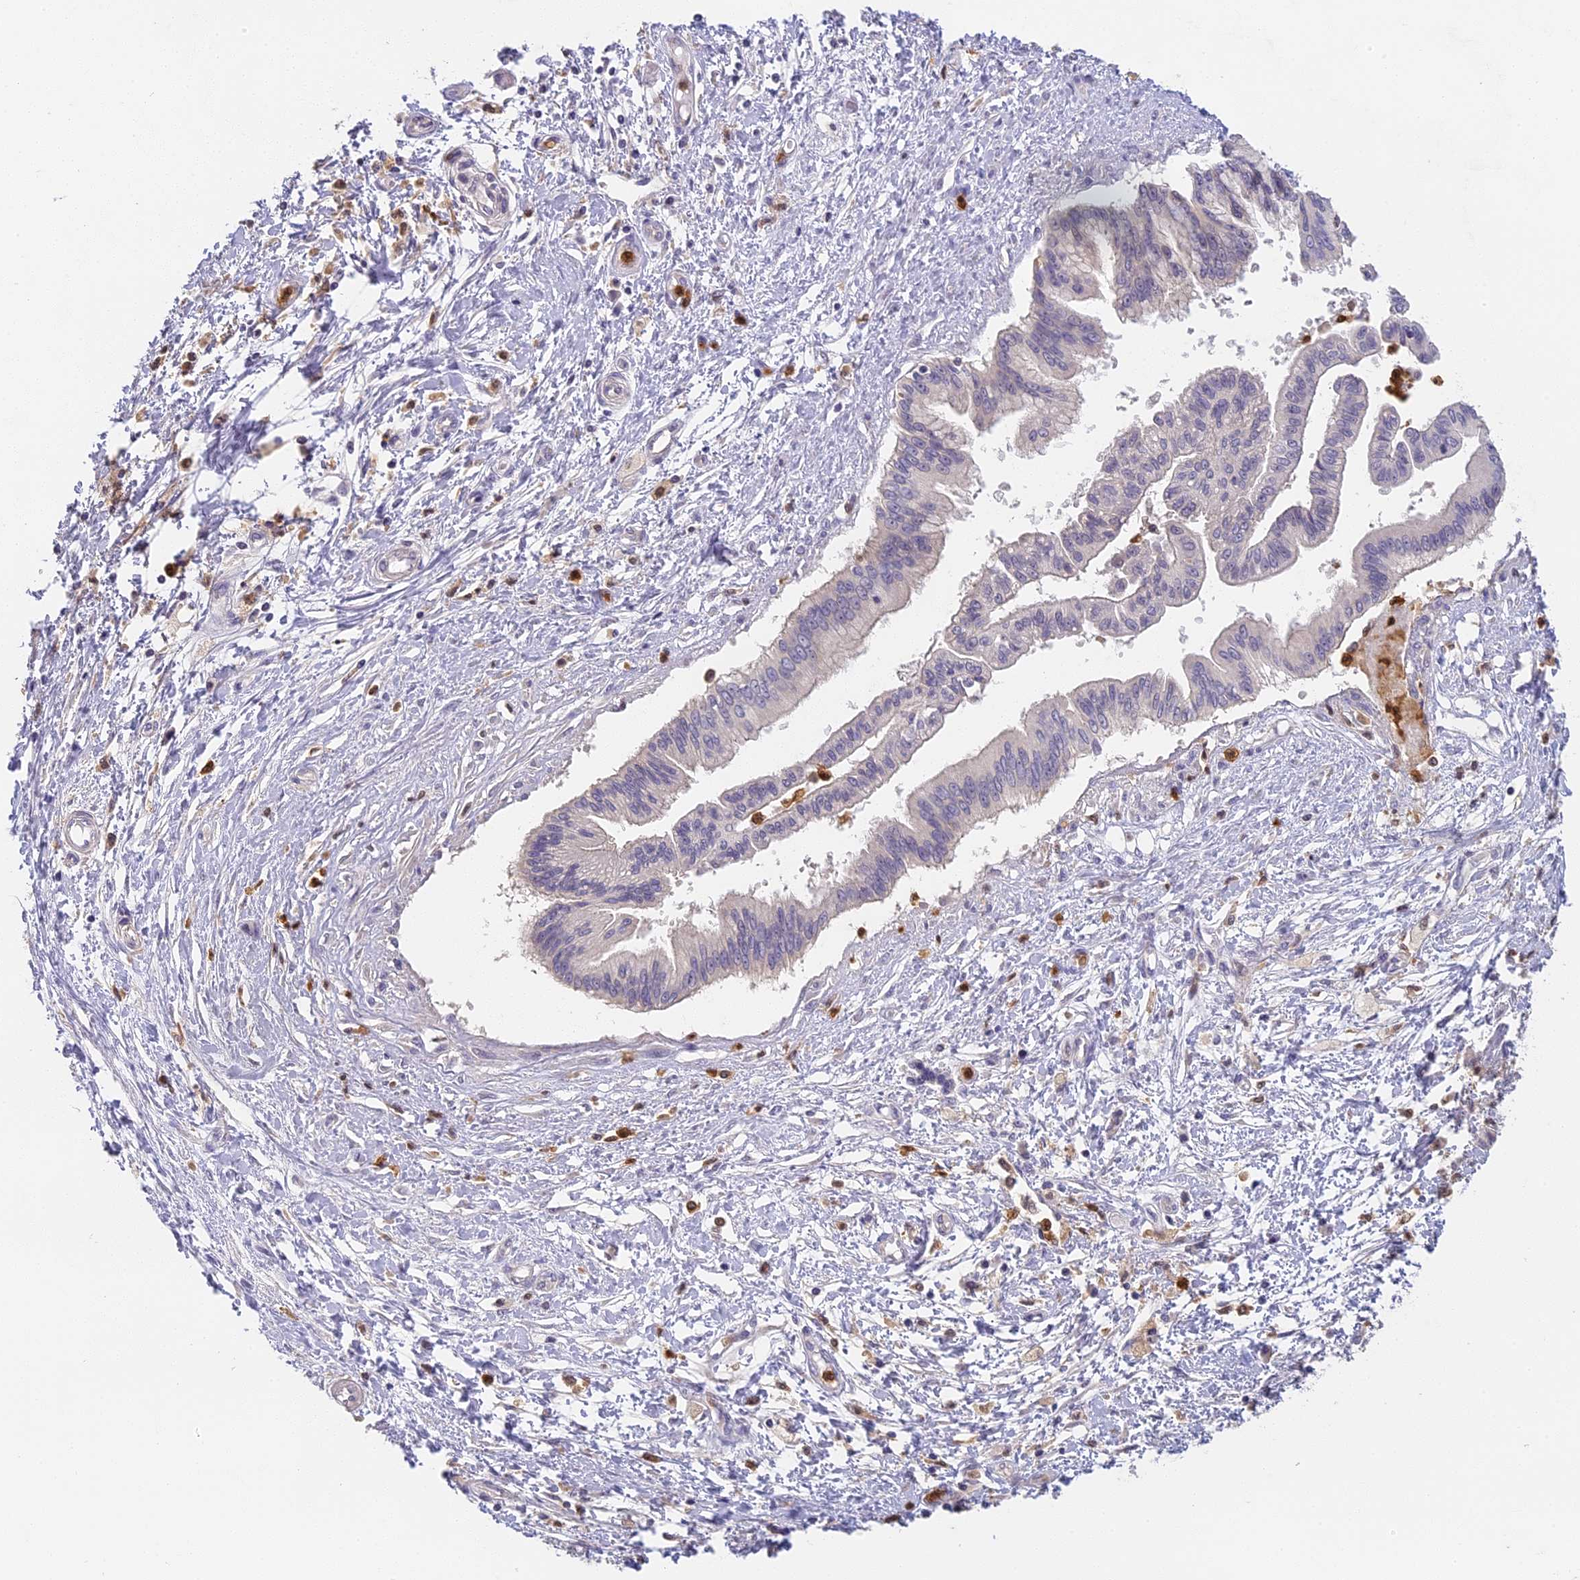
{"staining": {"intensity": "negative", "quantity": "none", "location": "none"}, "tissue": "pancreatic cancer", "cell_type": "Tumor cells", "image_type": "cancer", "snomed": [{"axis": "morphology", "description": "Adenocarcinoma, NOS"}, {"axis": "topography", "description": "Pancreas"}], "caption": "IHC histopathology image of neoplastic tissue: pancreatic cancer stained with DAB (3,3'-diaminobenzidine) shows no significant protein positivity in tumor cells.", "gene": "NCF4", "patient": {"sex": "male", "age": 46}}